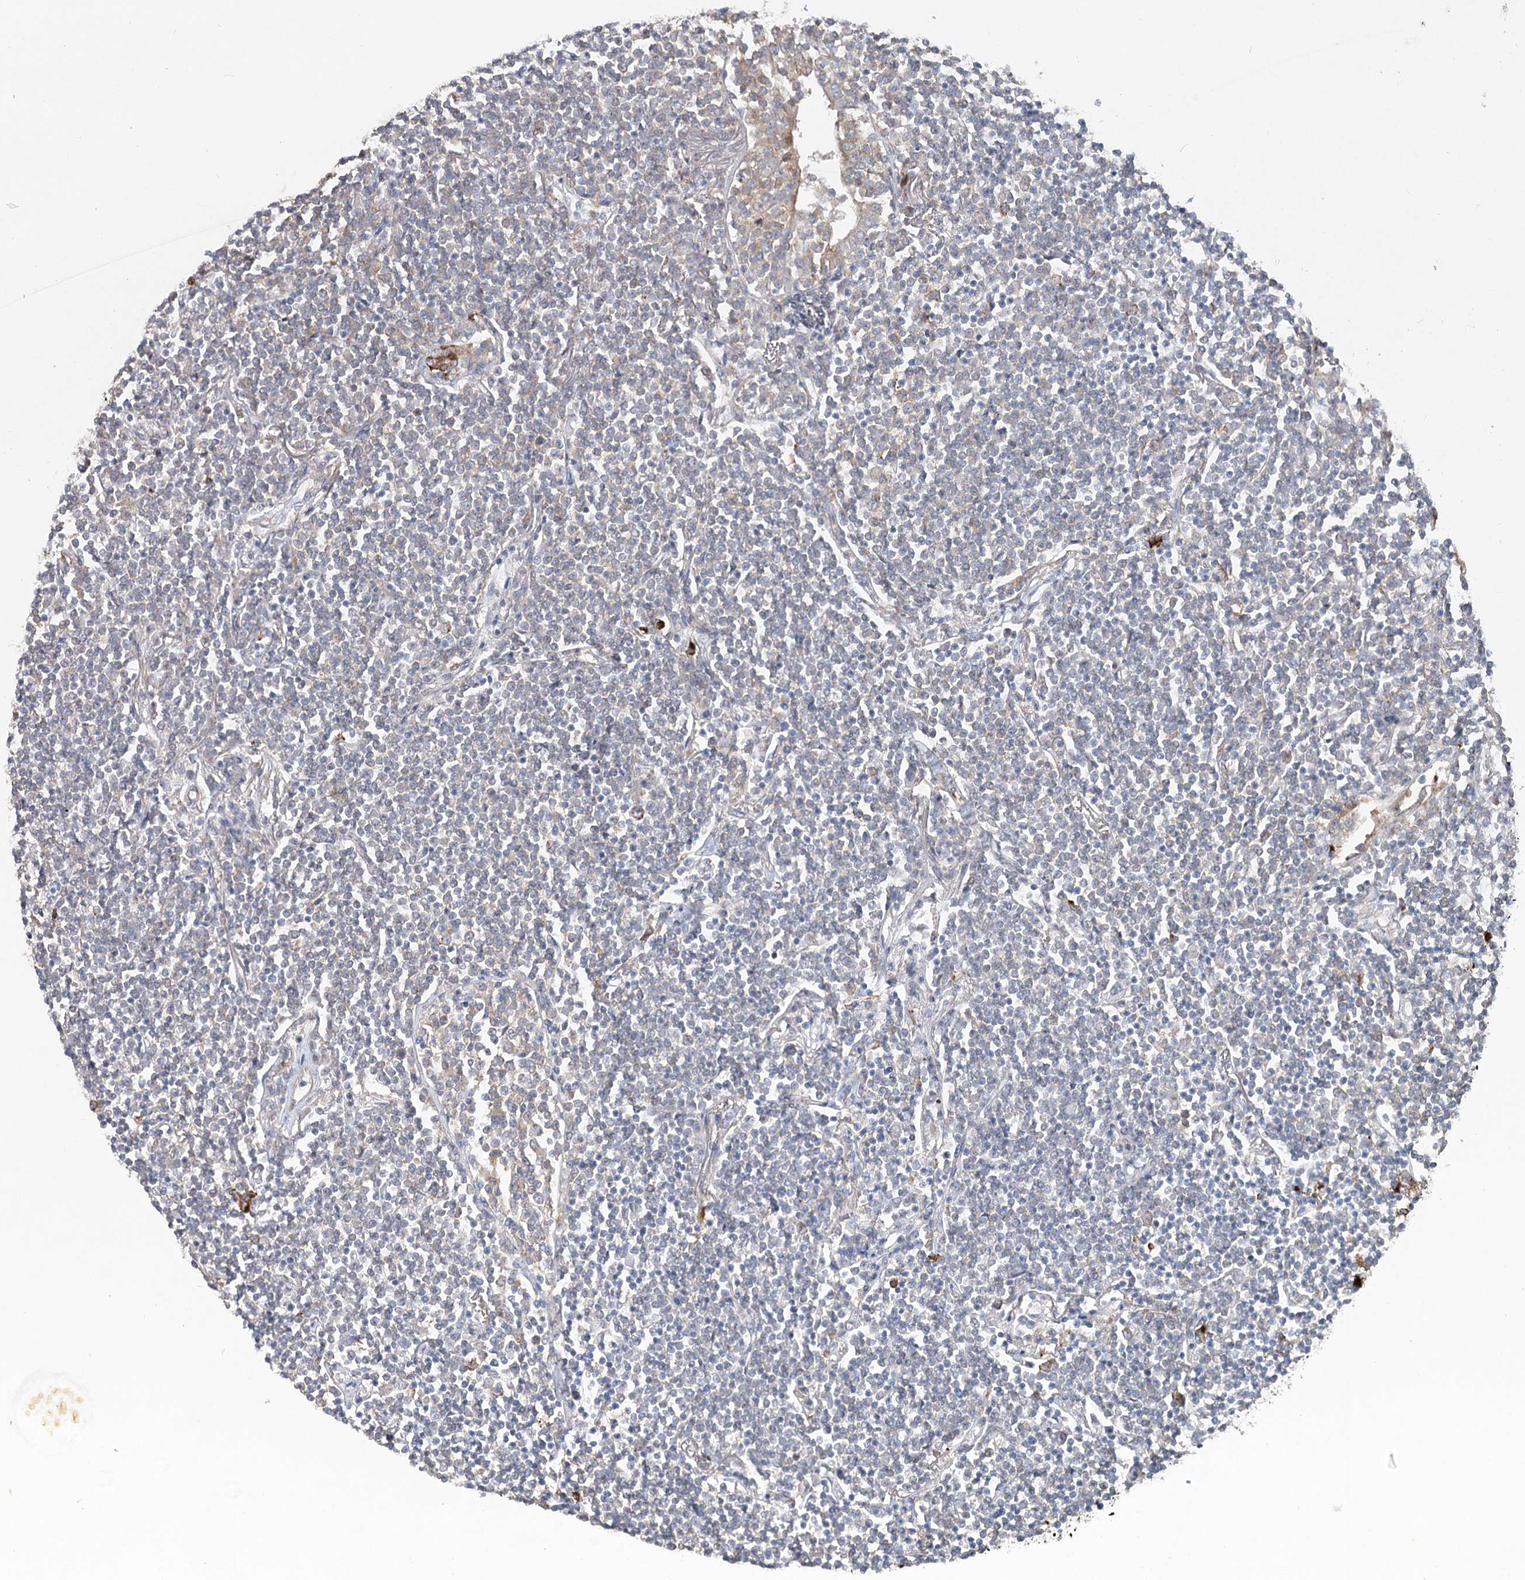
{"staining": {"intensity": "negative", "quantity": "none", "location": "none"}, "tissue": "lymphoma", "cell_type": "Tumor cells", "image_type": "cancer", "snomed": [{"axis": "morphology", "description": "Malignant lymphoma, non-Hodgkin's type, Low grade"}, {"axis": "topography", "description": "Lung"}], "caption": "Low-grade malignant lymphoma, non-Hodgkin's type was stained to show a protein in brown. There is no significant staining in tumor cells.", "gene": "SCN11A", "patient": {"sex": "female", "age": 71}}